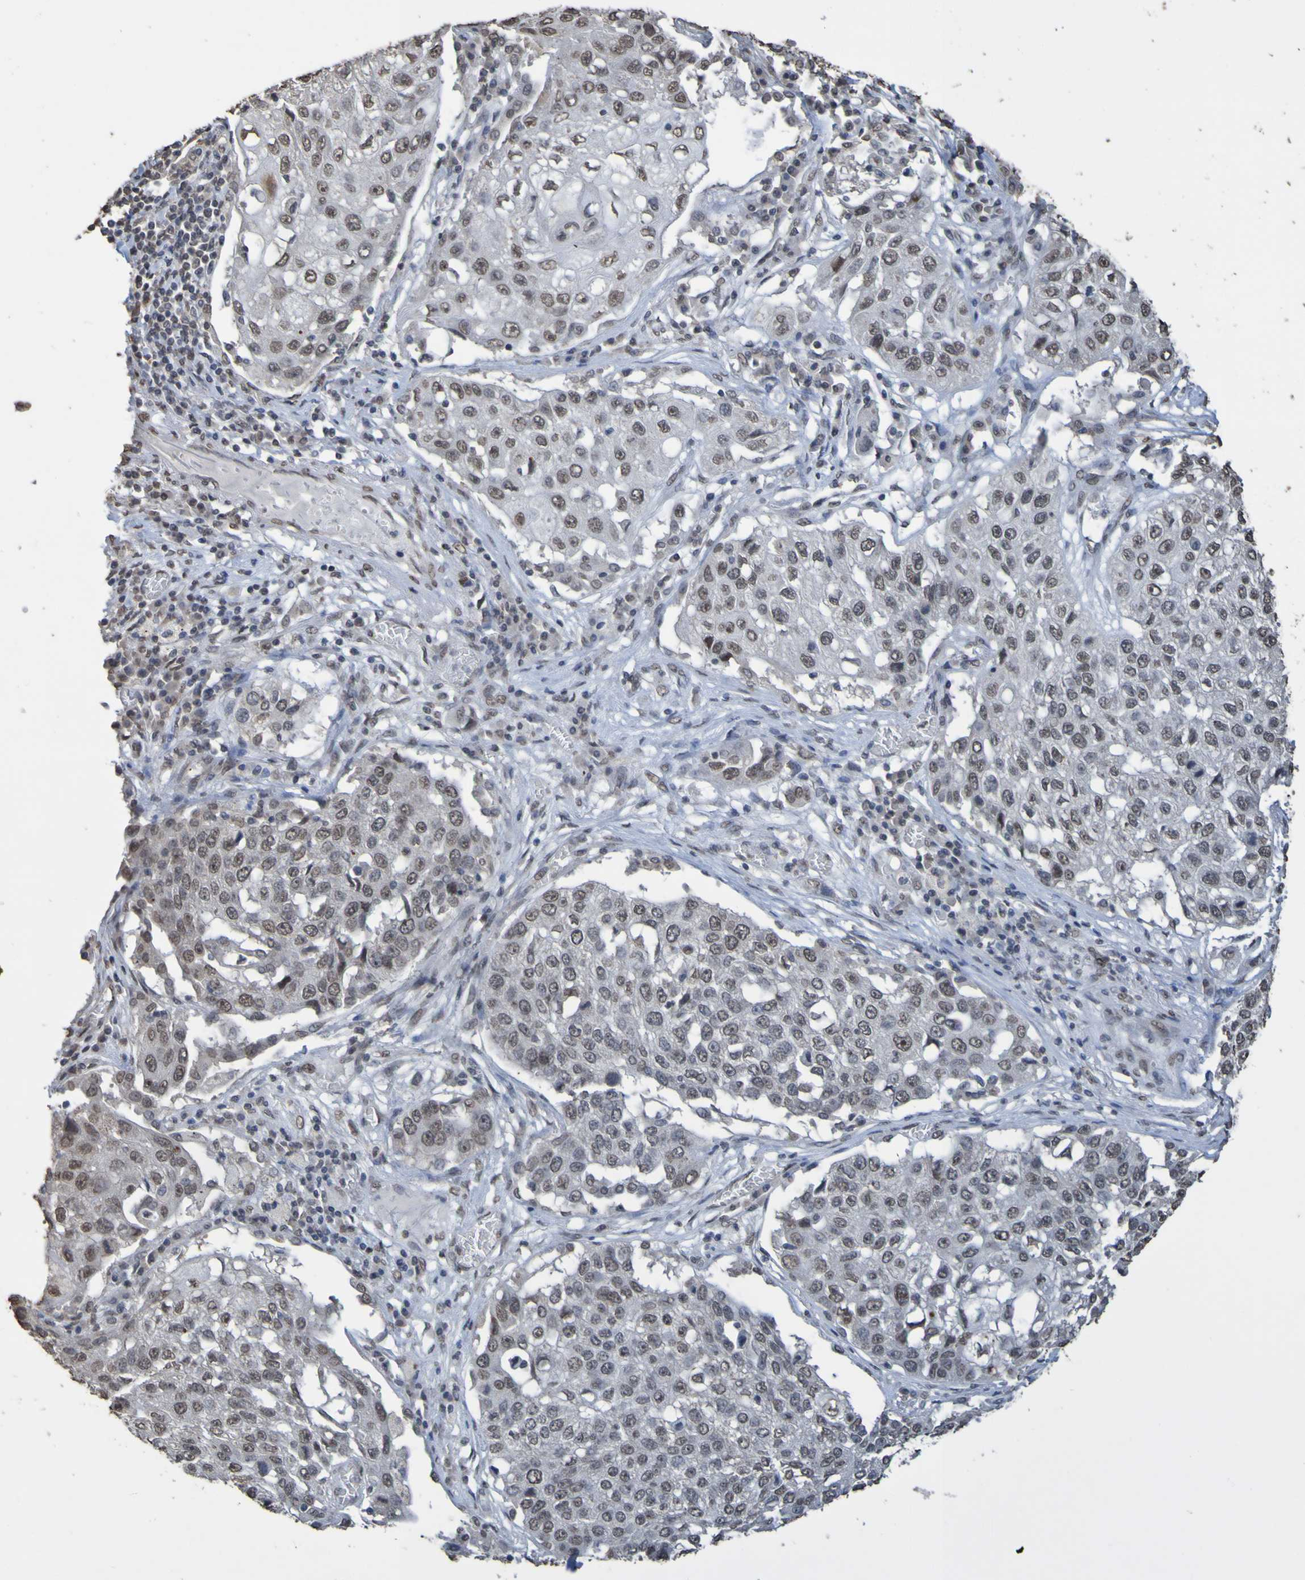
{"staining": {"intensity": "weak", "quantity": "25%-75%", "location": "nuclear"}, "tissue": "lung cancer", "cell_type": "Tumor cells", "image_type": "cancer", "snomed": [{"axis": "morphology", "description": "Squamous cell carcinoma, NOS"}, {"axis": "topography", "description": "Lung"}], "caption": "Immunohistochemistry (IHC) photomicrograph of lung cancer stained for a protein (brown), which demonstrates low levels of weak nuclear staining in about 25%-75% of tumor cells.", "gene": "ALKBH2", "patient": {"sex": "male", "age": 71}}